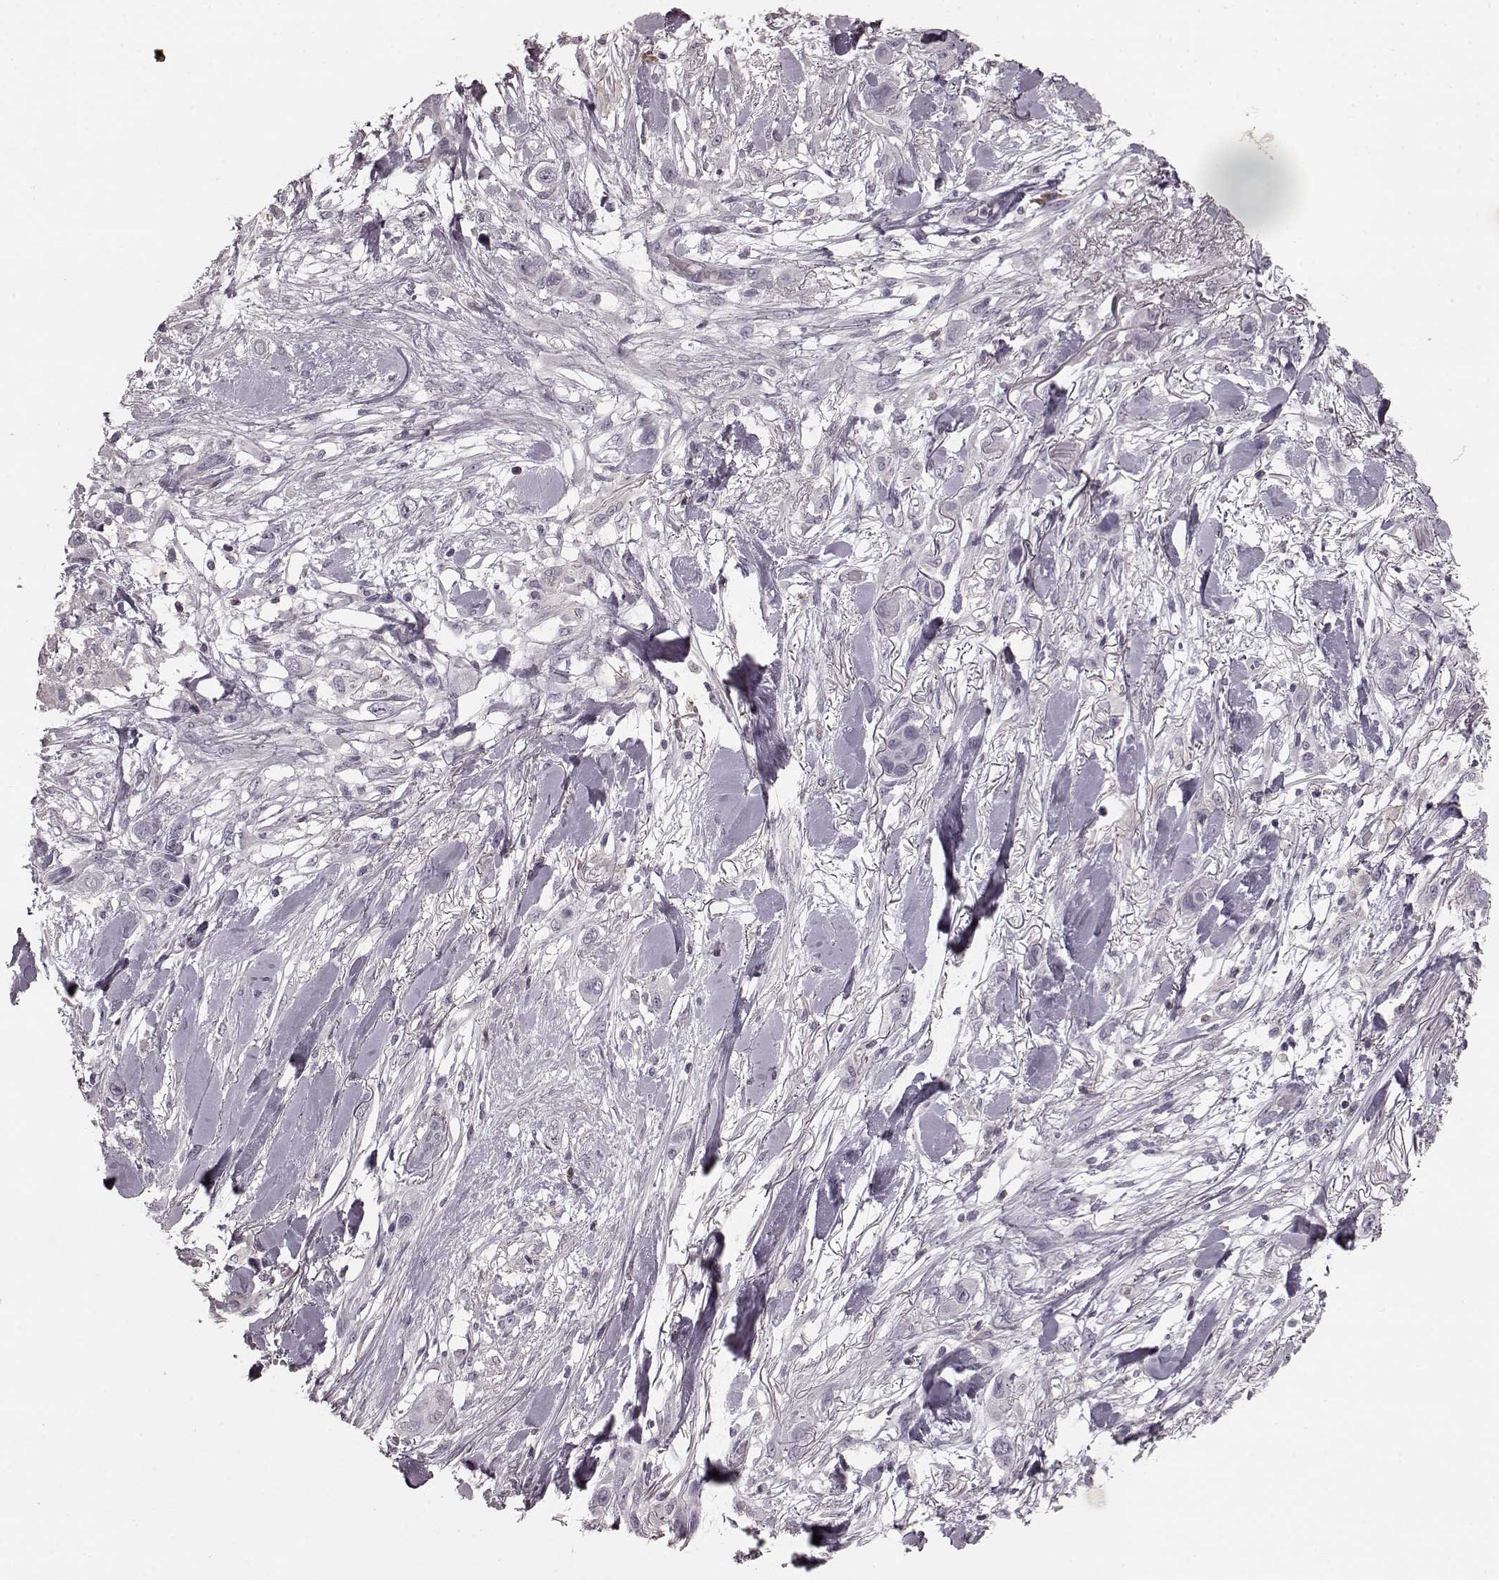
{"staining": {"intensity": "negative", "quantity": "none", "location": "none"}, "tissue": "skin cancer", "cell_type": "Tumor cells", "image_type": "cancer", "snomed": [{"axis": "morphology", "description": "Squamous cell carcinoma, NOS"}, {"axis": "topography", "description": "Skin"}], "caption": "The micrograph shows no staining of tumor cells in skin cancer (squamous cell carcinoma). (Brightfield microscopy of DAB IHC at high magnification).", "gene": "CD28", "patient": {"sex": "male", "age": 79}}